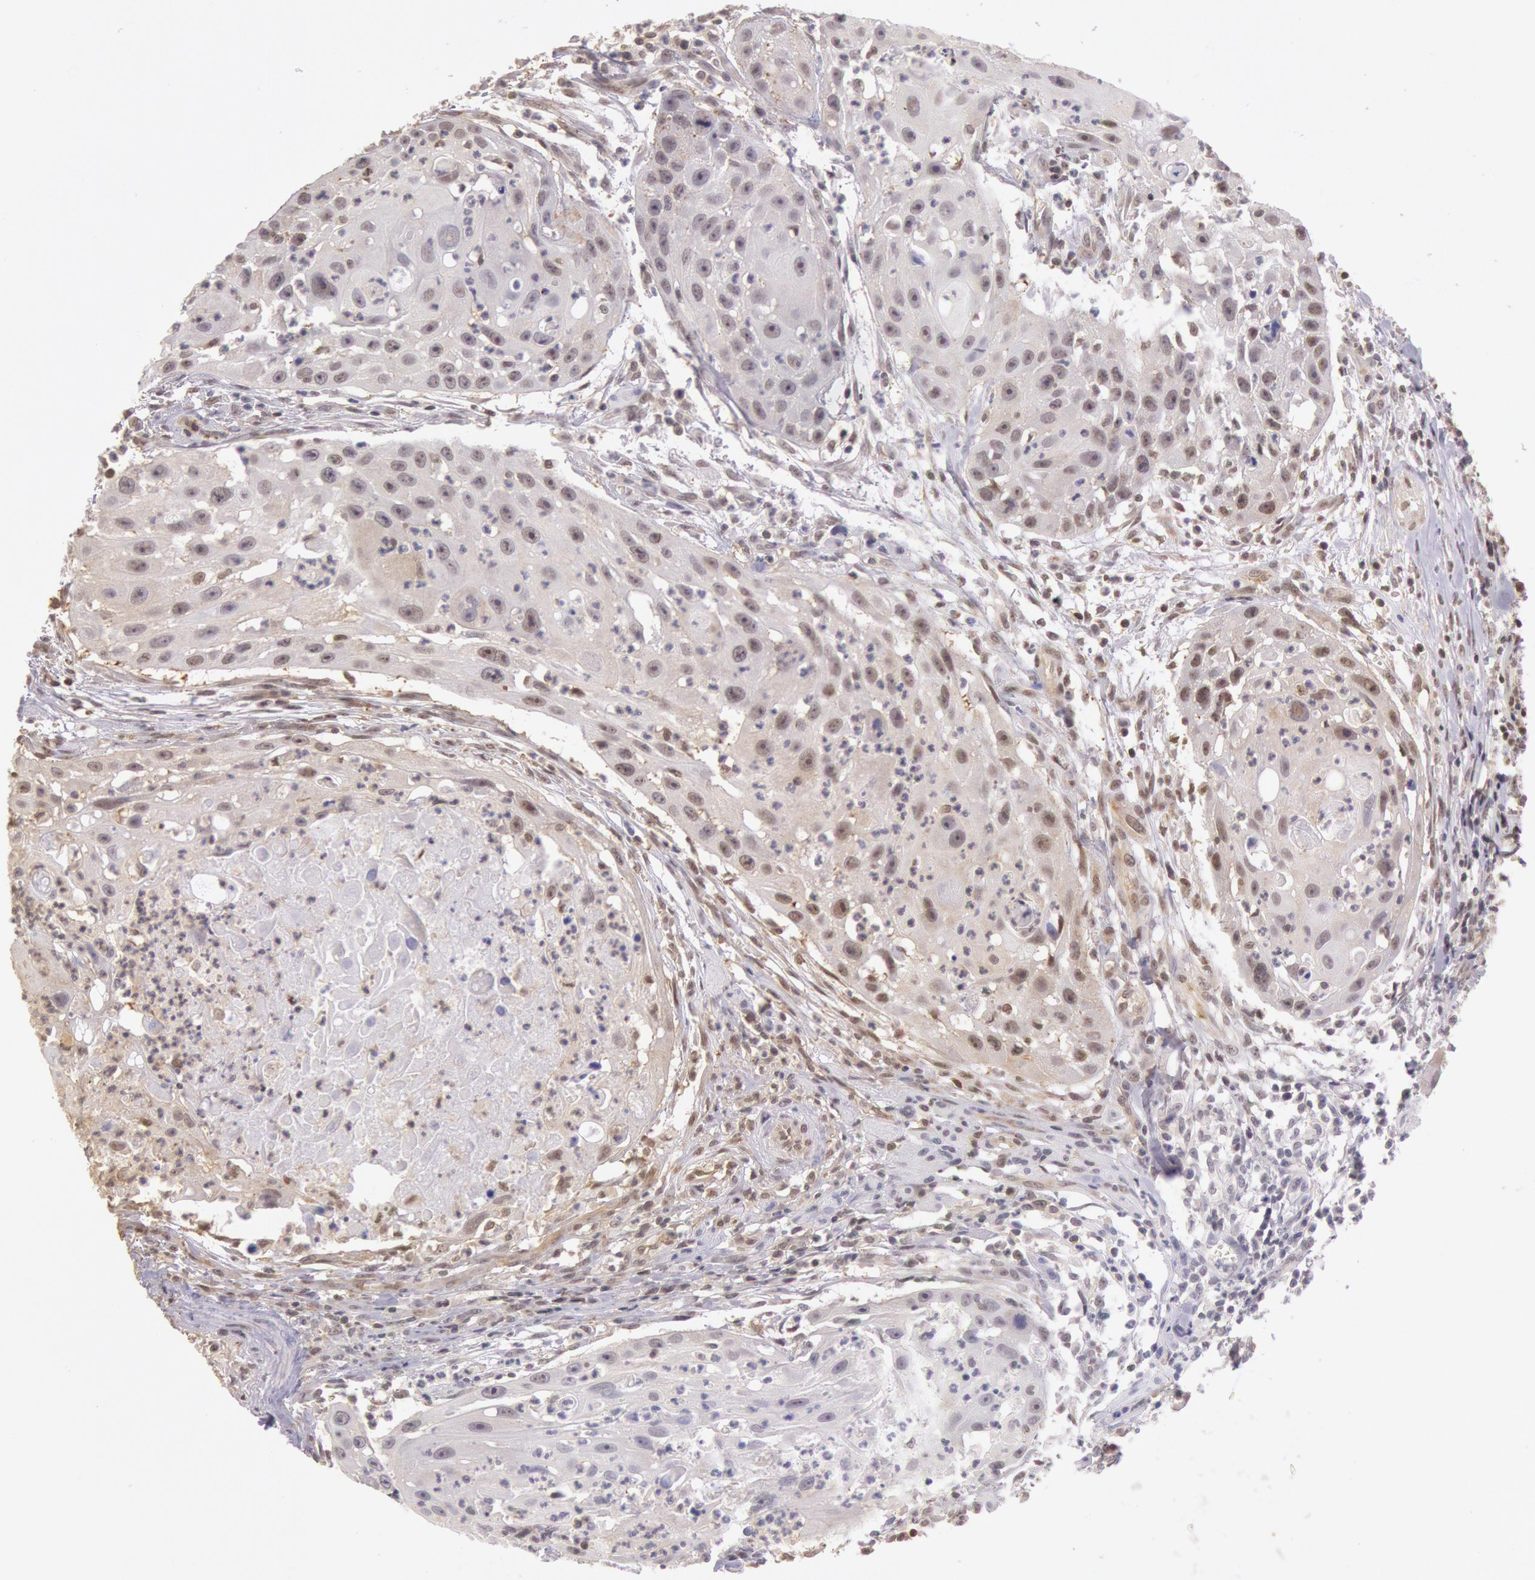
{"staining": {"intensity": "weak", "quantity": "25%-75%", "location": "cytoplasmic/membranous,nuclear"}, "tissue": "head and neck cancer", "cell_type": "Tumor cells", "image_type": "cancer", "snomed": [{"axis": "morphology", "description": "Squamous cell carcinoma, NOS"}, {"axis": "topography", "description": "Head-Neck"}], "caption": "The histopathology image exhibits immunohistochemical staining of head and neck squamous cell carcinoma. There is weak cytoplasmic/membranous and nuclear expression is appreciated in about 25%-75% of tumor cells. (IHC, brightfield microscopy, high magnification).", "gene": "HIF1A", "patient": {"sex": "male", "age": 64}}